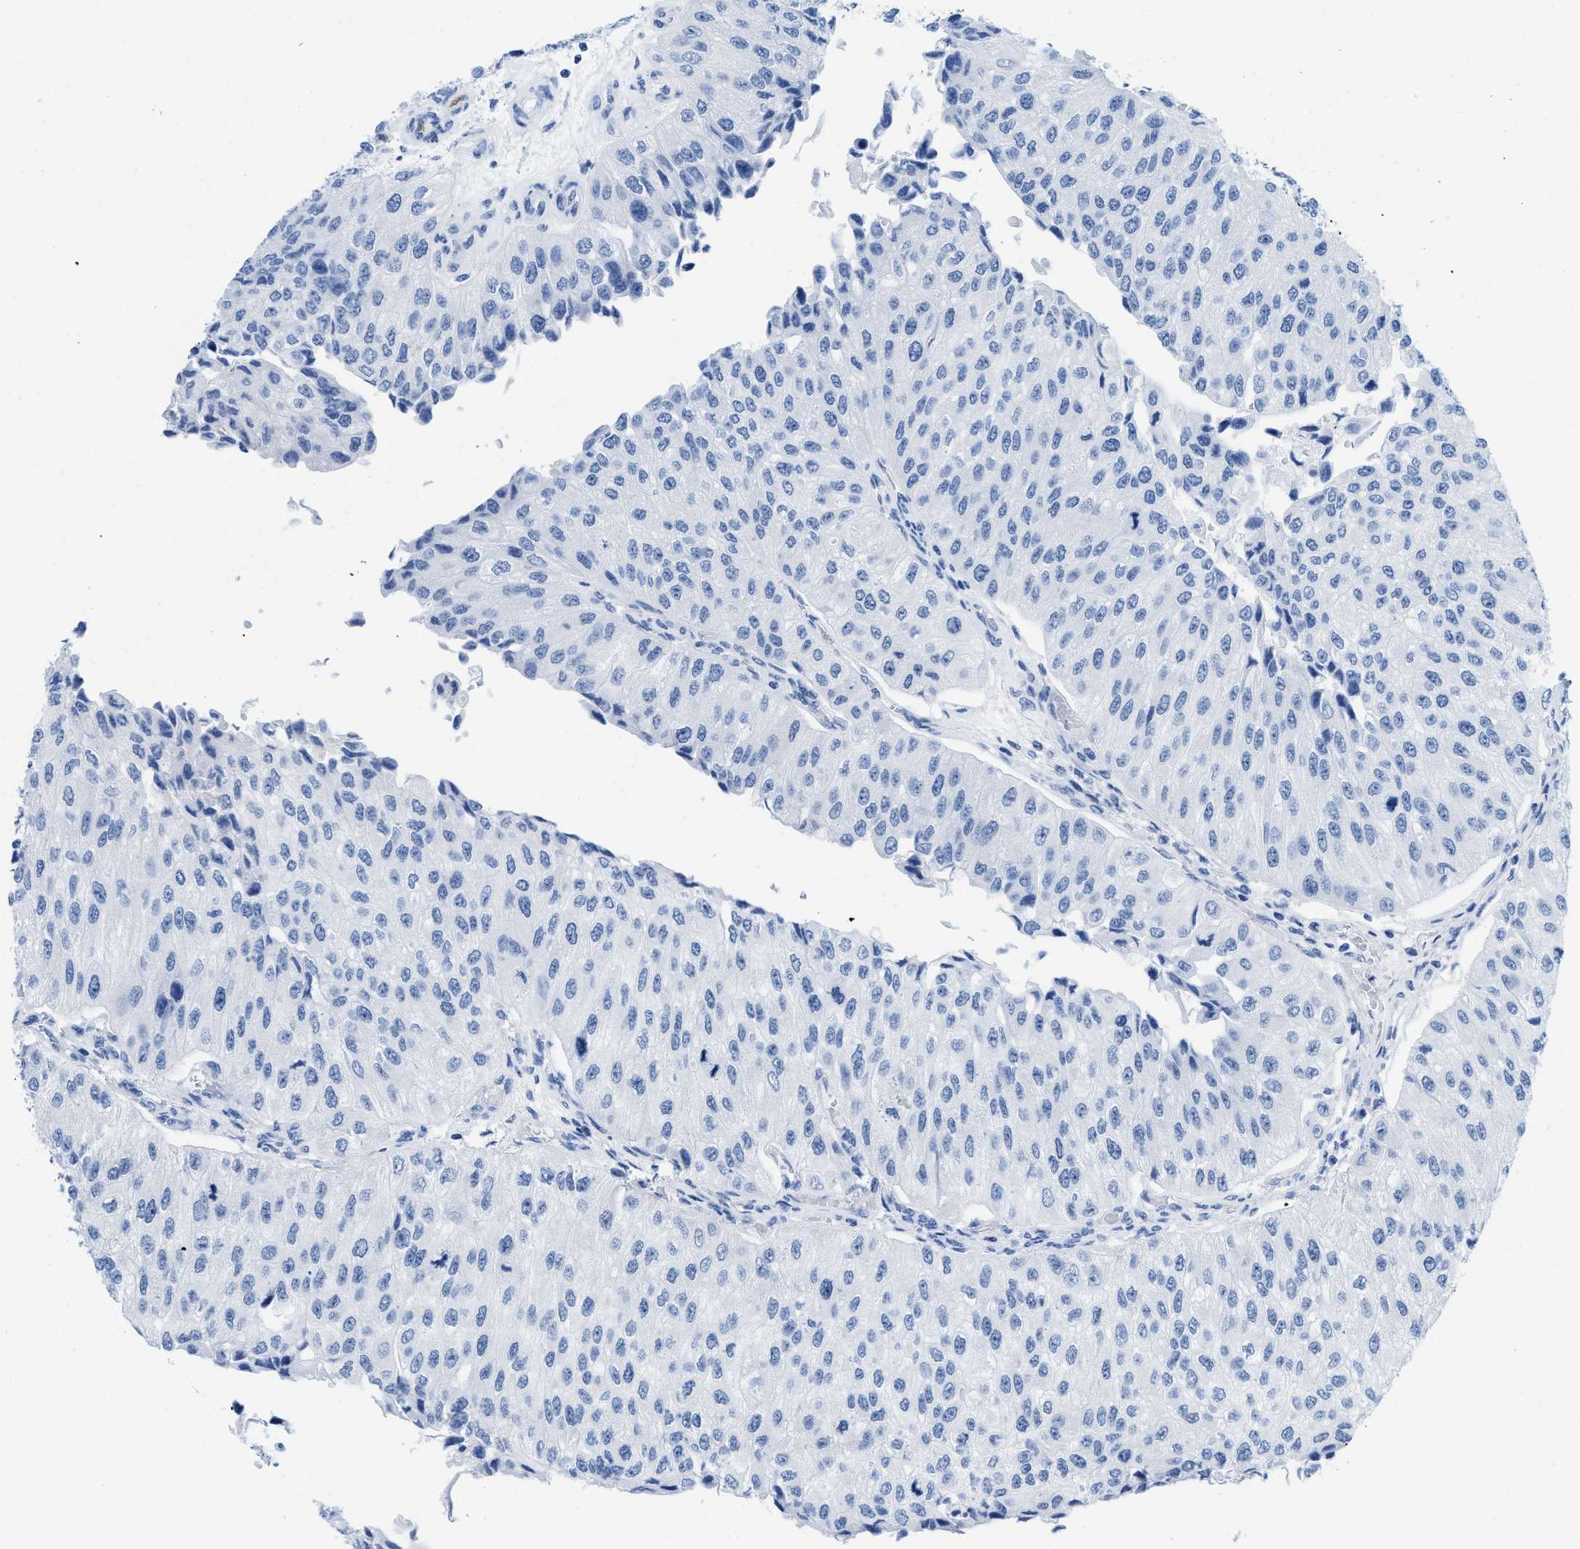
{"staining": {"intensity": "negative", "quantity": "none", "location": "none"}, "tissue": "urothelial cancer", "cell_type": "Tumor cells", "image_type": "cancer", "snomed": [{"axis": "morphology", "description": "Urothelial carcinoma, High grade"}, {"axis": "topography", "description": "Kidney"}, {"axis": "topography", "description": "Urinary bladder"}], "caption": "Immunohistochemistry (IHC) of human urothelial cancer exhibits no positivity in tumor cells.", "gene": "CR1", "patient": {"sex": "male", "age": 77}}